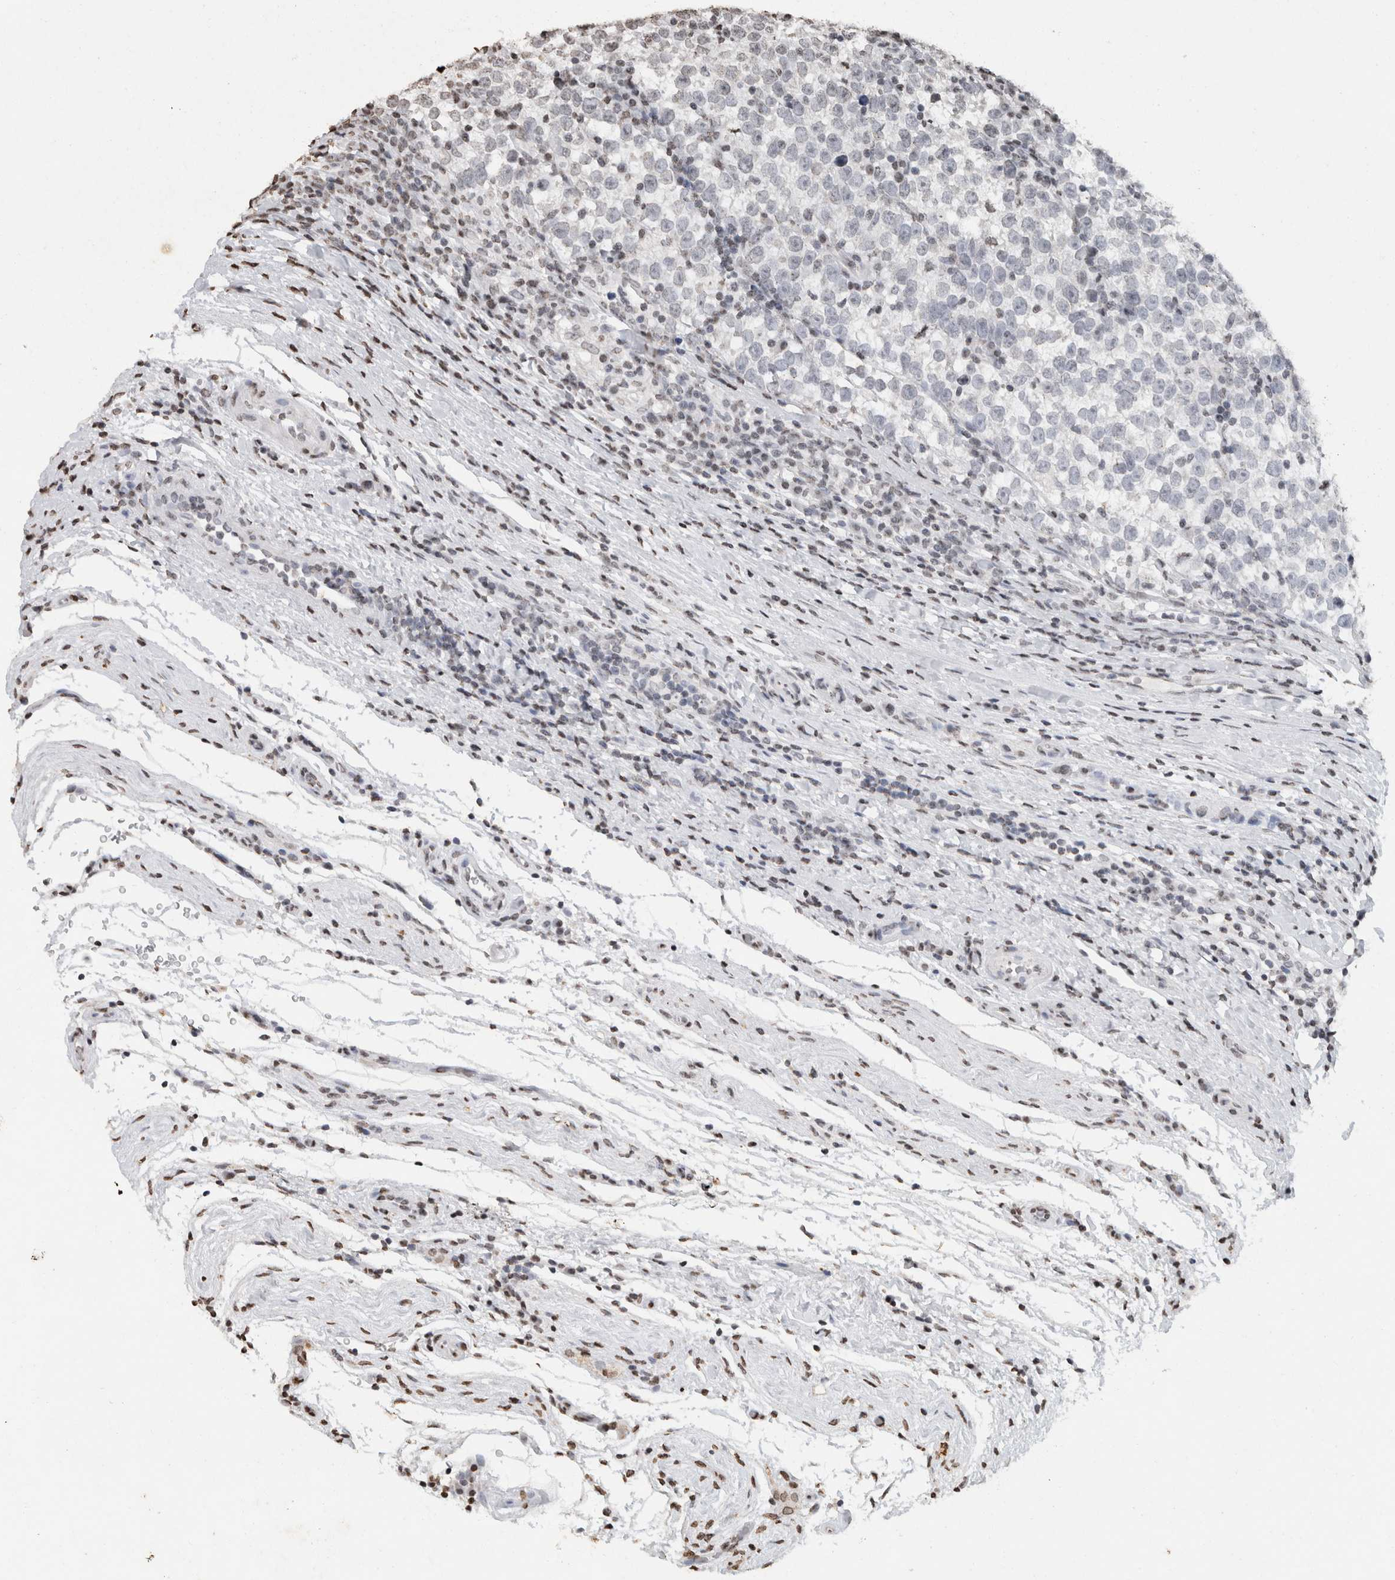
{"staining": {"intensity": "negative", "quantity": "none", "location": "none"}, "tissue": "testis cancer", "cell_type": "Tumor cells", "image_type": "cancer", "snomed": [{"axis": "morphology", "description": "Normal tissue, NOS"}, {"axis": "morphology", "description": "Seminoma, NOS"}, {"axis": "topography", "description": "Testis"}], "caption": "DAB immunohistochemical staining of human testis cancer shows no significant expression in tumor cells.", "gene": "CNTN1", "patient": {"sex": "male", "age": 43}}